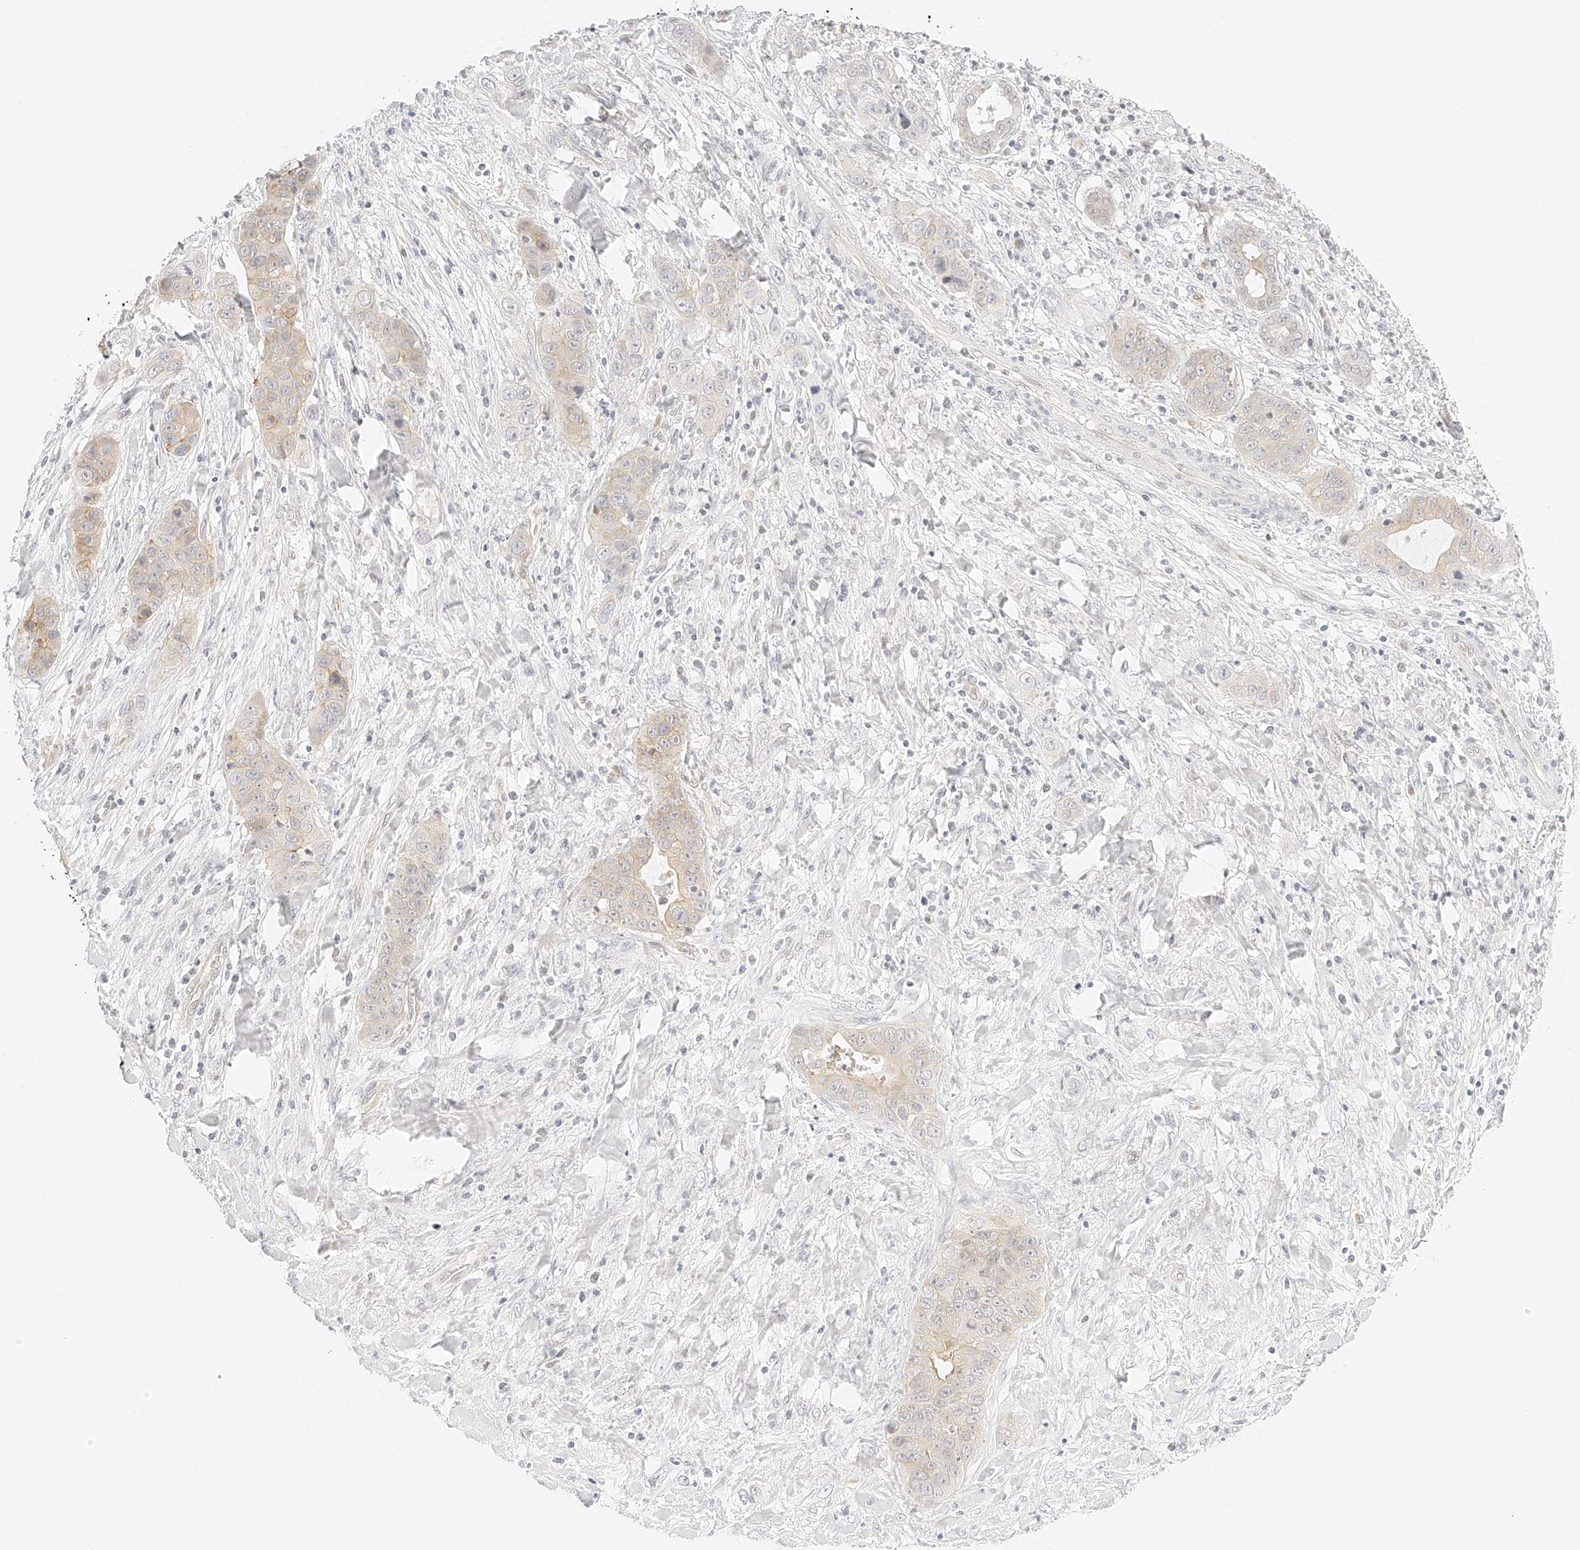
{"staining": {"intensity": "weak", "quantity": "25%-75%", "location": "cytoplasmic/membranous"}, "tissue": "liver cancer", "cell_type": "Tumor cells", "image_type": "cancer", "snomed": [{"axis": "morphology", "description": "Cholangiocarcinoma"}, {"axis": "topography", "description": "Liver"}], "caption": "Tumor cells display low levels of weak cytoplasmic/membranous positivity in about 25%-75% of cells in liver cancer.", "gene": "ZFP69", "patient": {"sex": "female", "age": 52}}